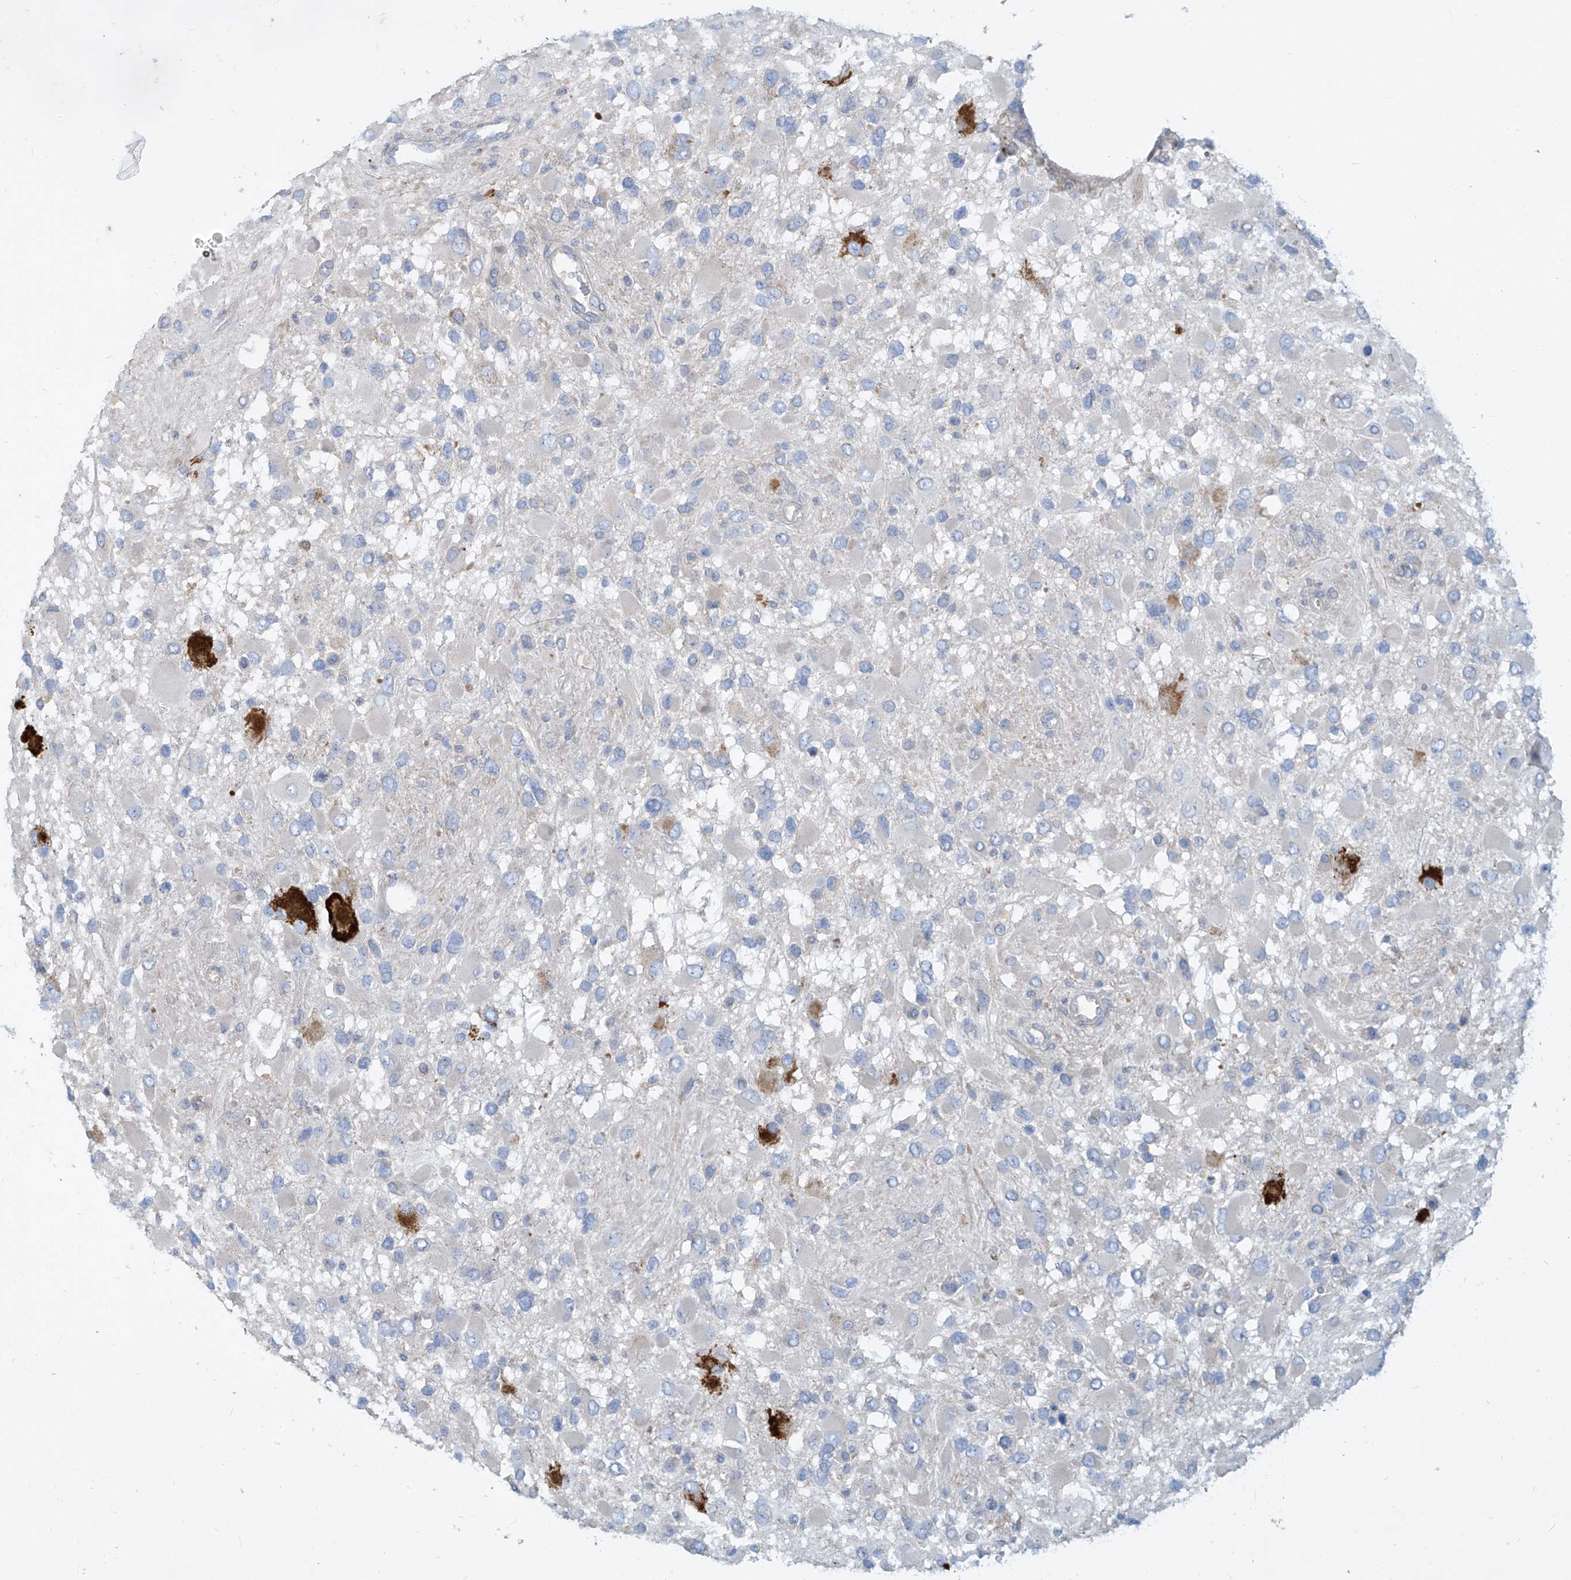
{"staining": {"intensity": "negative", "quantity": "none", "location": "none"}, "tissue": "glioma", "cell_type": "Tumor cells", "image_type": "cancer", "snomed": [{"axis": "morphology", "description": "Glioma, malignant, High grade"}, {"axis": "topography", "description": "Brain"}], "caption": "This photomicrograph is of high-grade glioma (malignant) stained with IHC to label a protein in brown with the nuclei are counter-stained blue. There is no positivity in tumor cells. (DAB immunohistochemistry (IHC) with hematoxylin counter stain).", "gene": "DGKQ", "patient": {"sex": "male", "age": 53}}